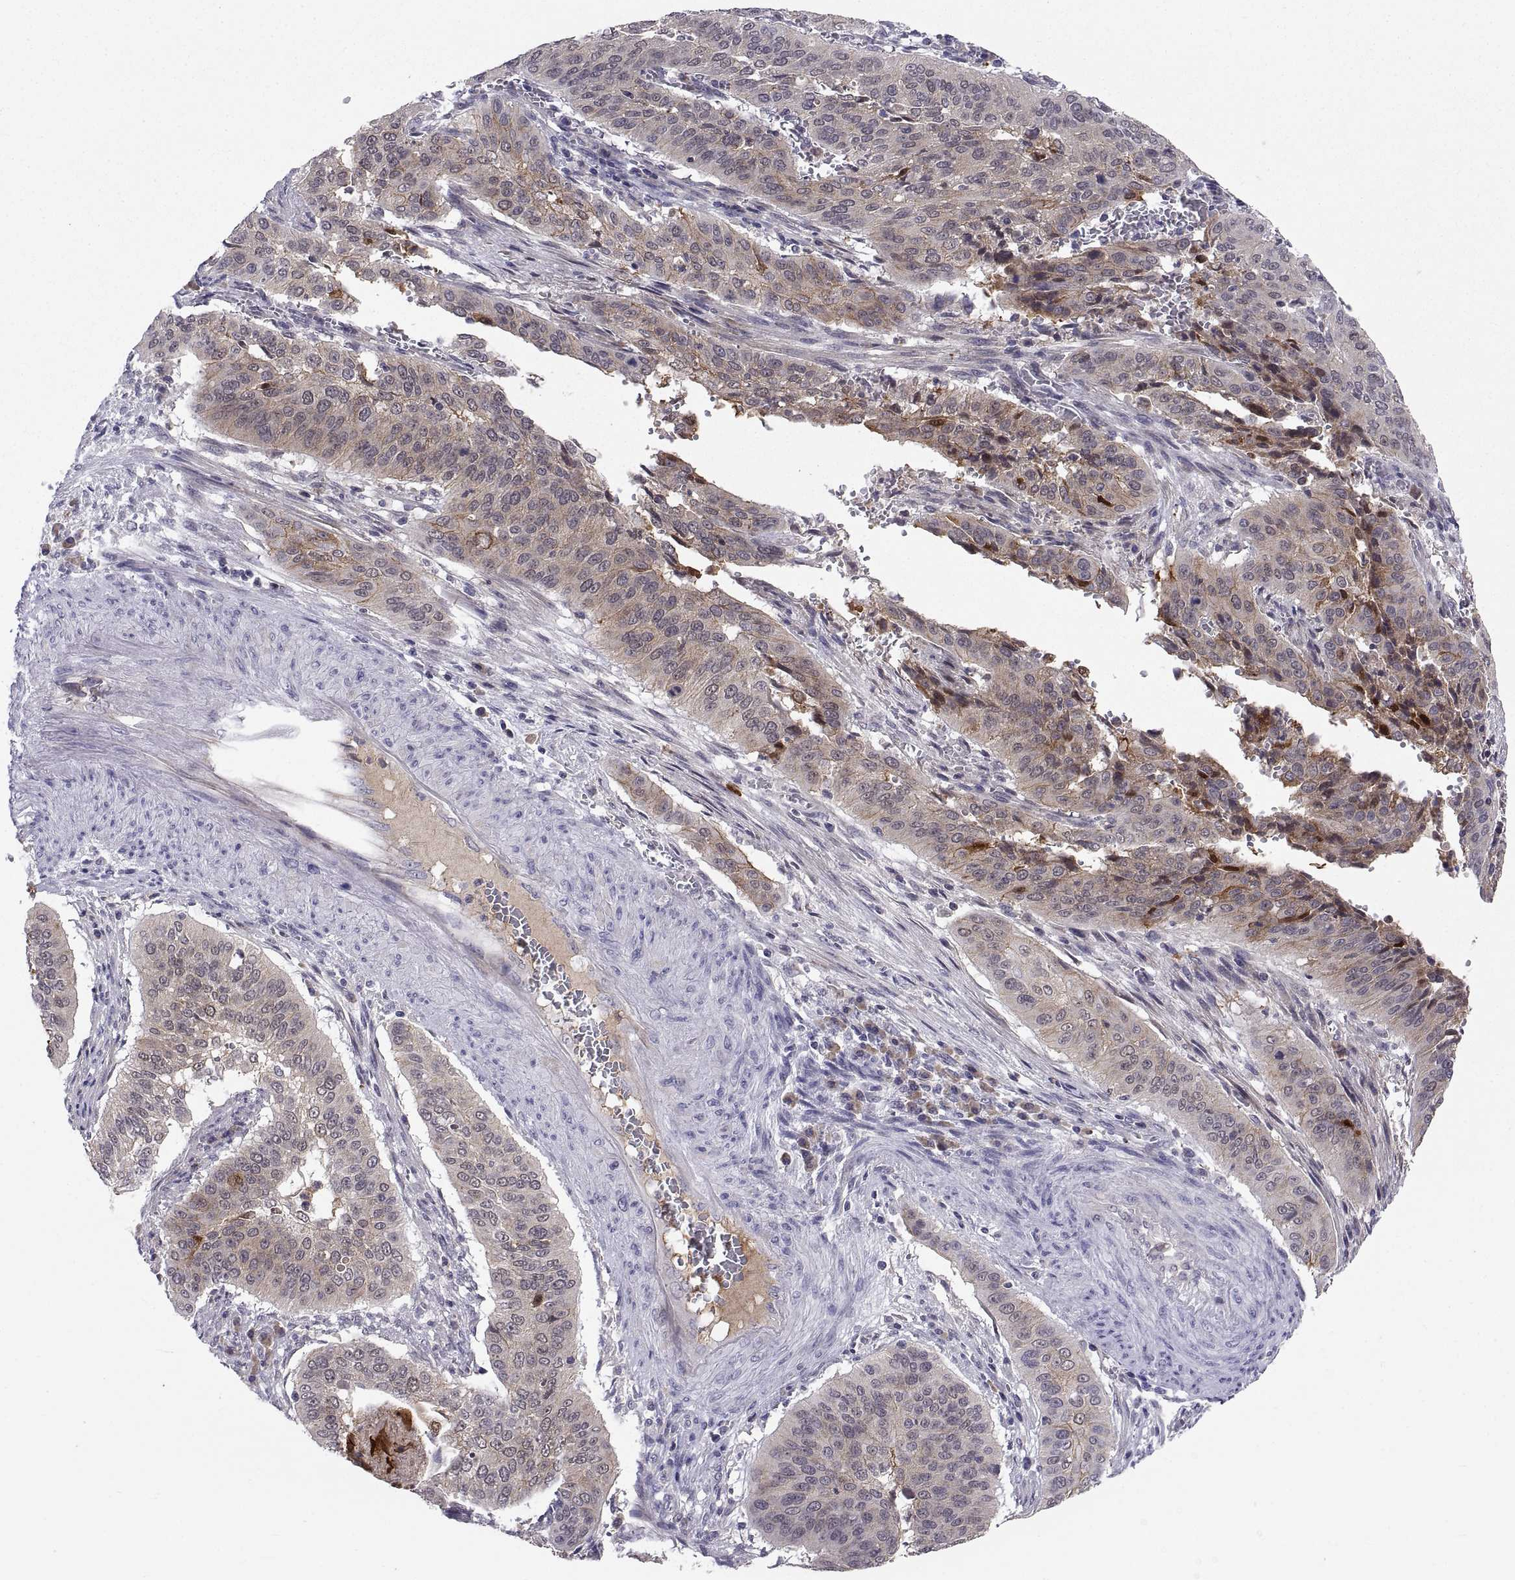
{"staining": {"intensity": "moderate", "quantity": "<25%", "location": "cytoplasmic/membranous"}, "tissue": "cervical cancer", "cell_type": "Tumor cells", "image_type": "cancer", "snomed": [{"axis": "morphology", "description": "Squamous cell carcinoma, NOS"}, {"axis": "topography", "description": "Cervix"}], "caption": "The histopathology image displays staining of cervical cancer, revealing moderate cytoplasmic/membranous protein expression (brown color) within tumor cells.", "gene": "PKP1", "patient": {"sex": "female", "age": 39}}